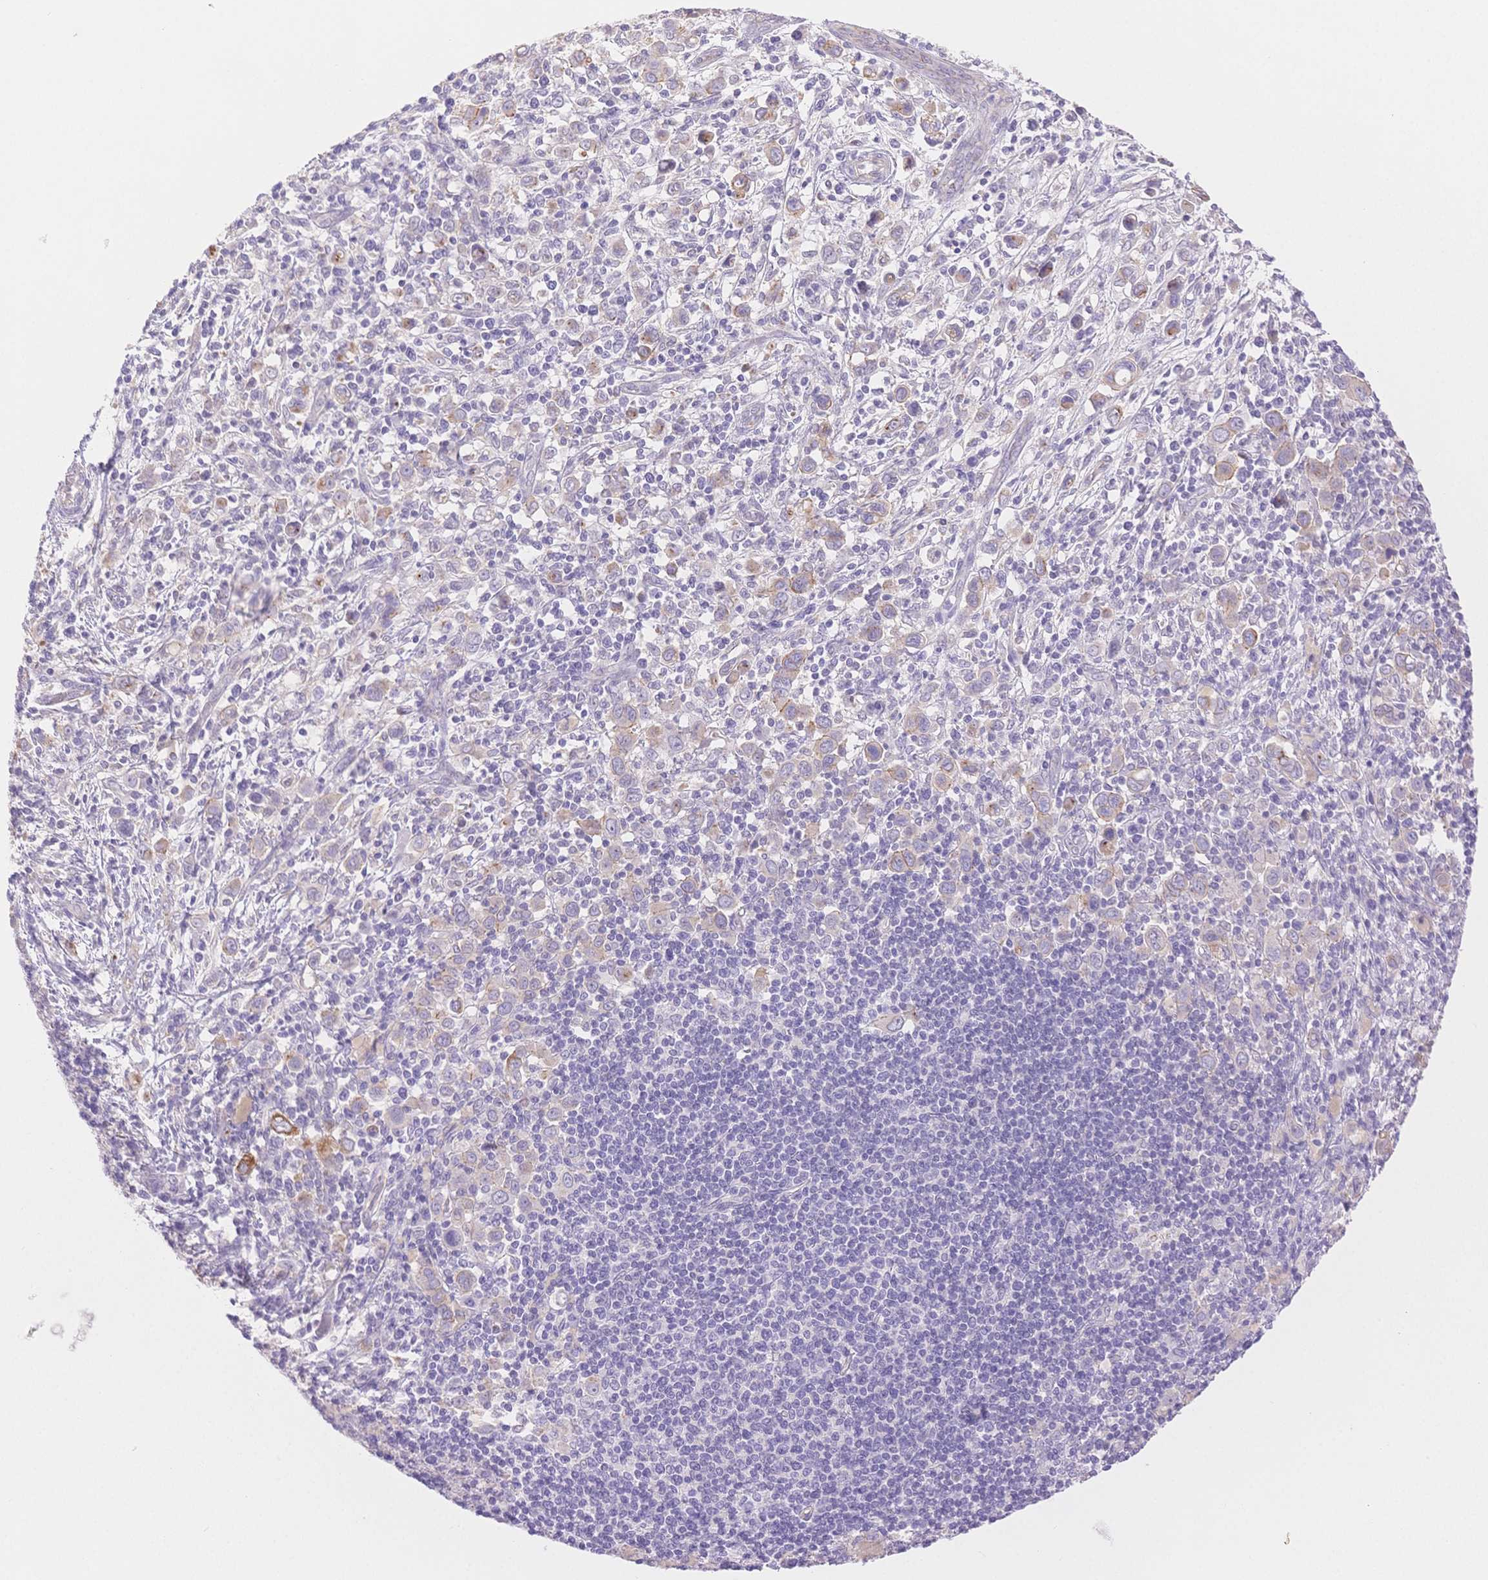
{"staining": {"intensity": "weak", "quantity": "<25%", "location": "cytoplasmic/membranous"}, "tissue": "stomach cancer", "cell_type": "Tumor cells", "image_type": "cancer", "snomed": [{"axis": "morphology", "description": "Adenocarcinoma, NOS"}, {"axis": "topography", "description": "Stomach, upper"}], "caption": "This is an IHC histopathology image of stomach cancer. There is no staining in tumor cells.", "gene": "WDR54", "patient": {"sex": "male", "age": 75}}